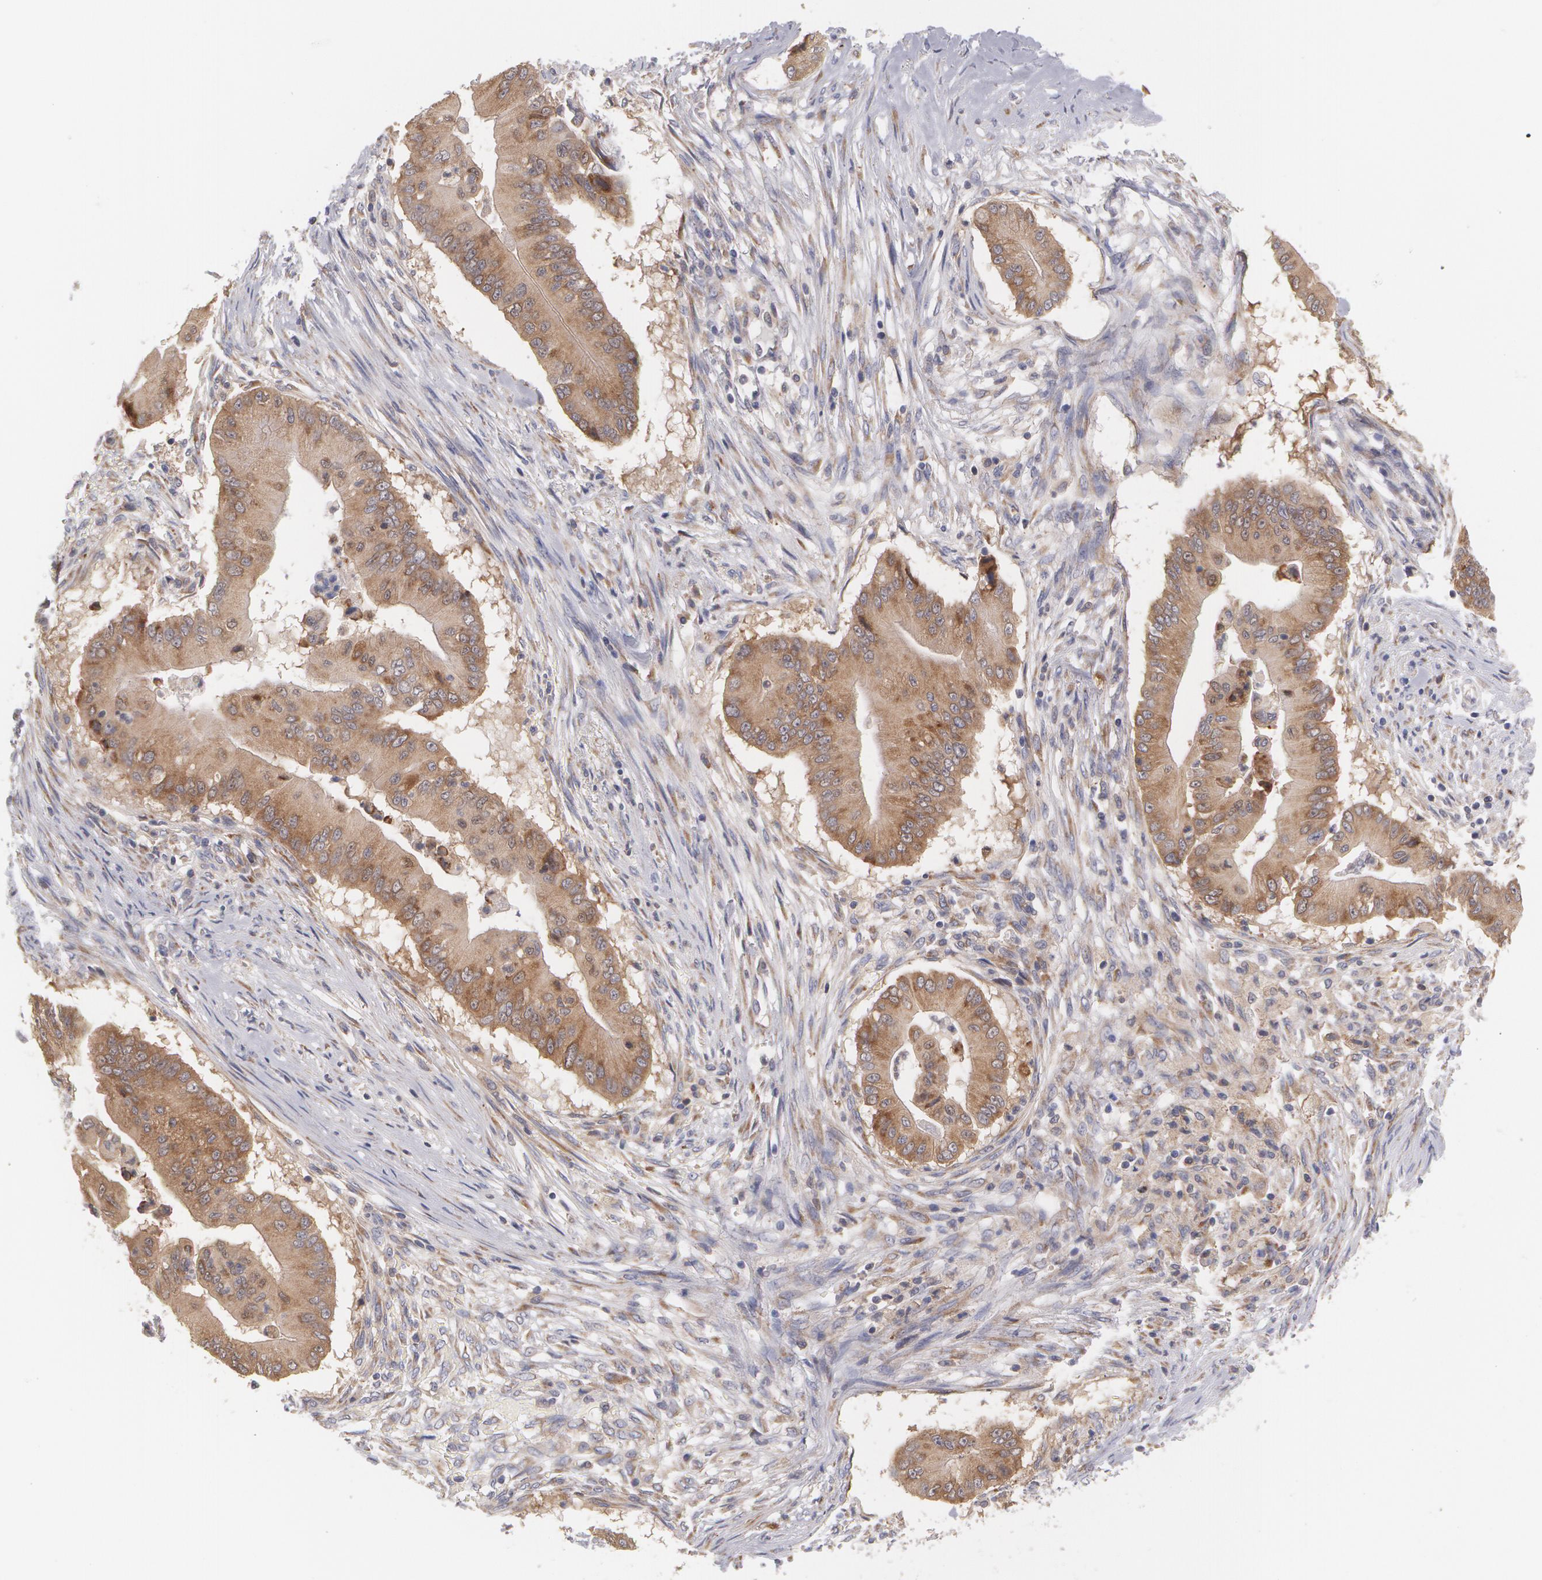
{"staining": {"intensity": "strong", "quantity": ">75%", "location": "cytoplasmic/membranous"}, "tissue": "pancreatic cancer", "cell_type": "Tumor cells", "image_type": "cancer", "snomed": [{"axis": "morphology", "description": "Adenocarcinoma, NOS"}, {"axis": "topography", "description": "Pancreas"}], "caption": "There is high levels of strong cytoplasmic/membranous expression in tumor cells of pancreatic adenocarcinoma, as demonstrated by immunohistochemical staining (brown color).", "gene": "MTHFD1", "patient": {"sex": "male", "age": 62}}